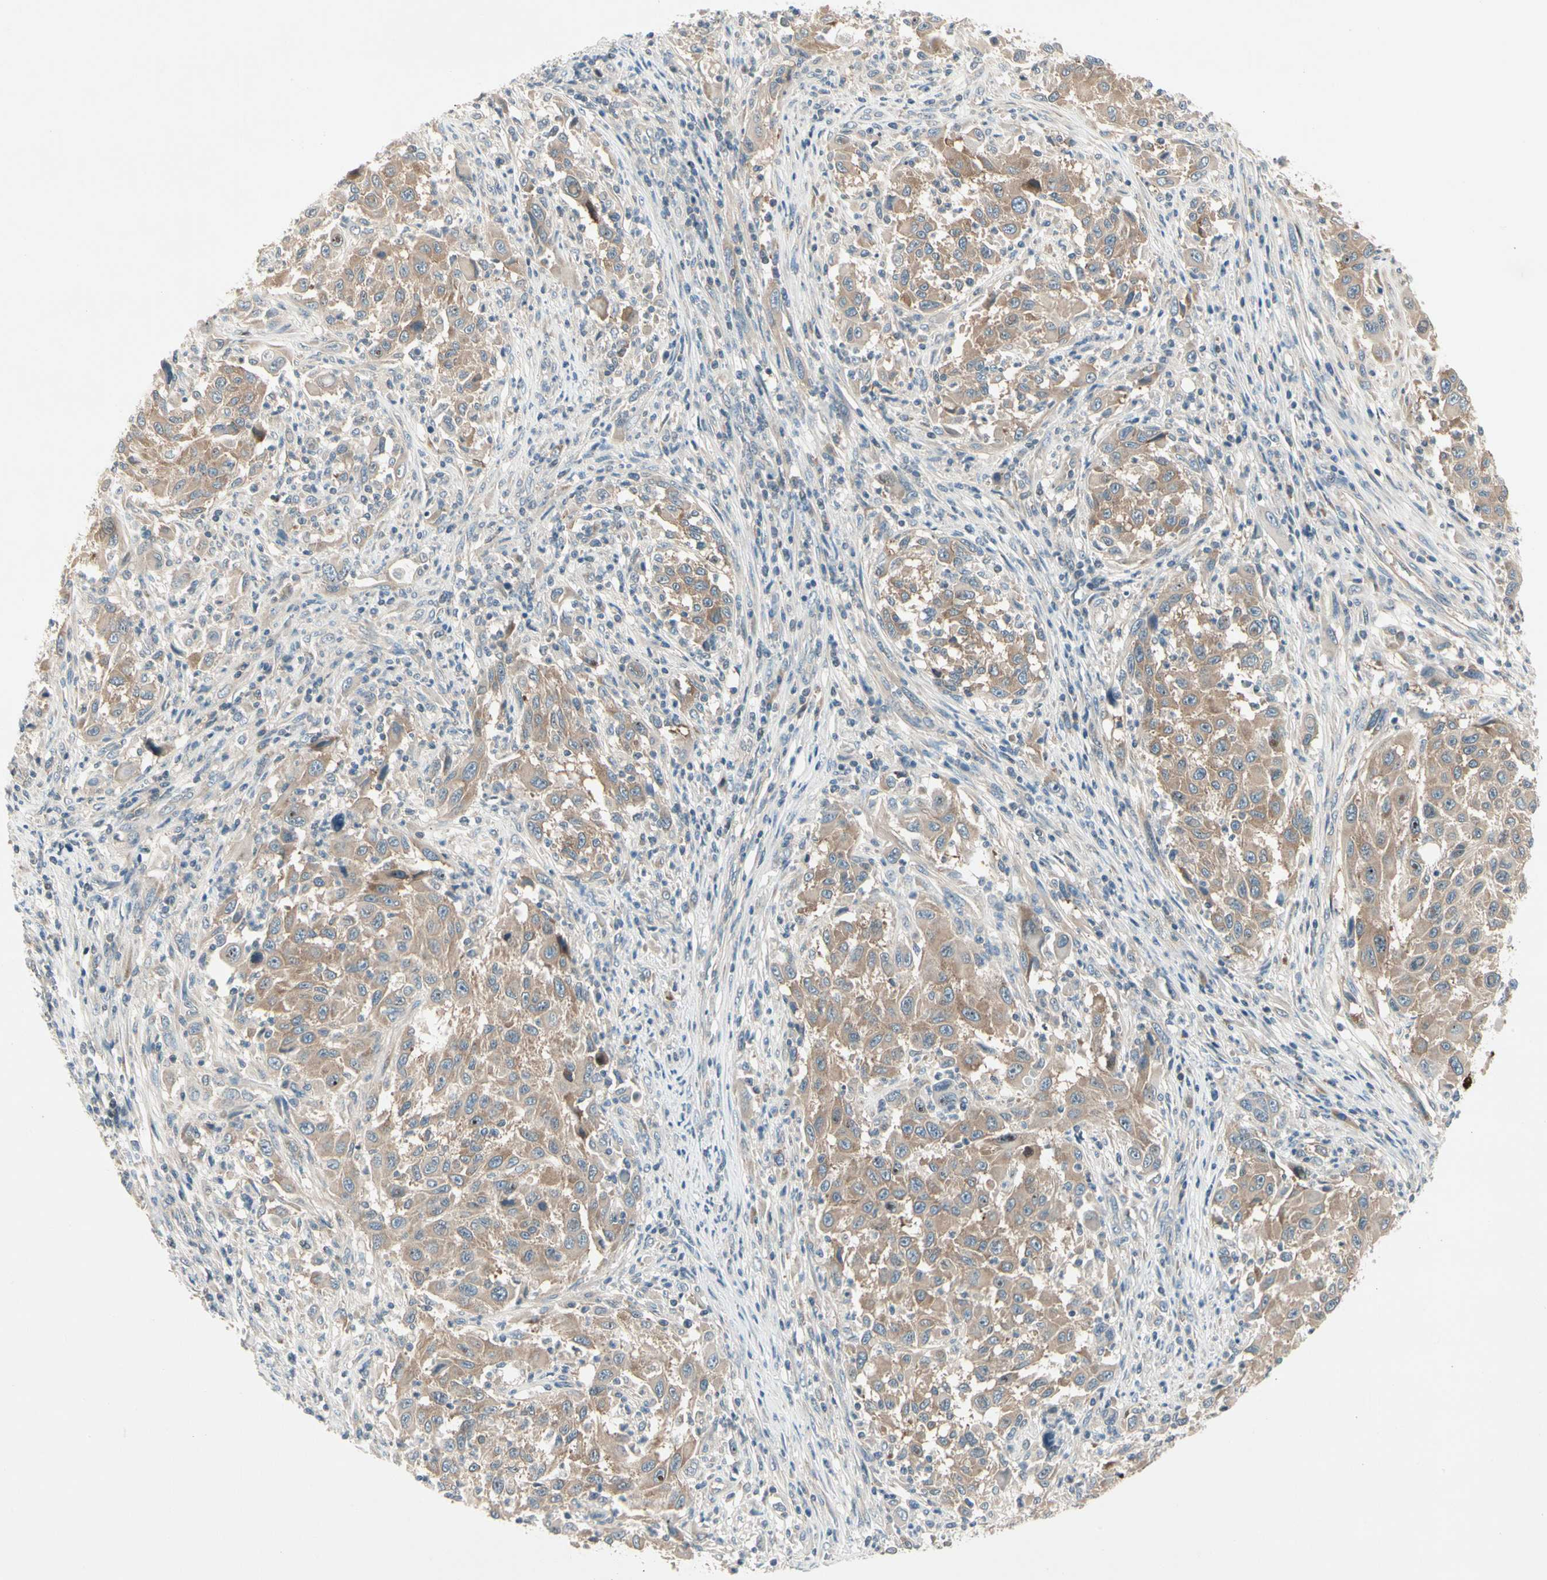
{"staining": {"intensity": "moderate", "quantity": ">75%", "location": "cytoplasmic/membranous"}, "tissue": "melanoma", "cell_type": "Tumor cells", "image_type": "cancer", "snomed": [{"axis": "morphology", "description": "Malignant melanoma, Metastatic site"}, {"axis": "topography", "description": "Lymph node"}], "caption": "Malignant melanoma (metastatic site) stained with DAB IHC reveals medium levels of moderate cytoplasmic/membranous staining in about >75% of tumor cells. (DAB IHC with brightfield microscopy, high magnification).", "gene": "IL1R1", "patient": {"sex": "male", "age": 61}}